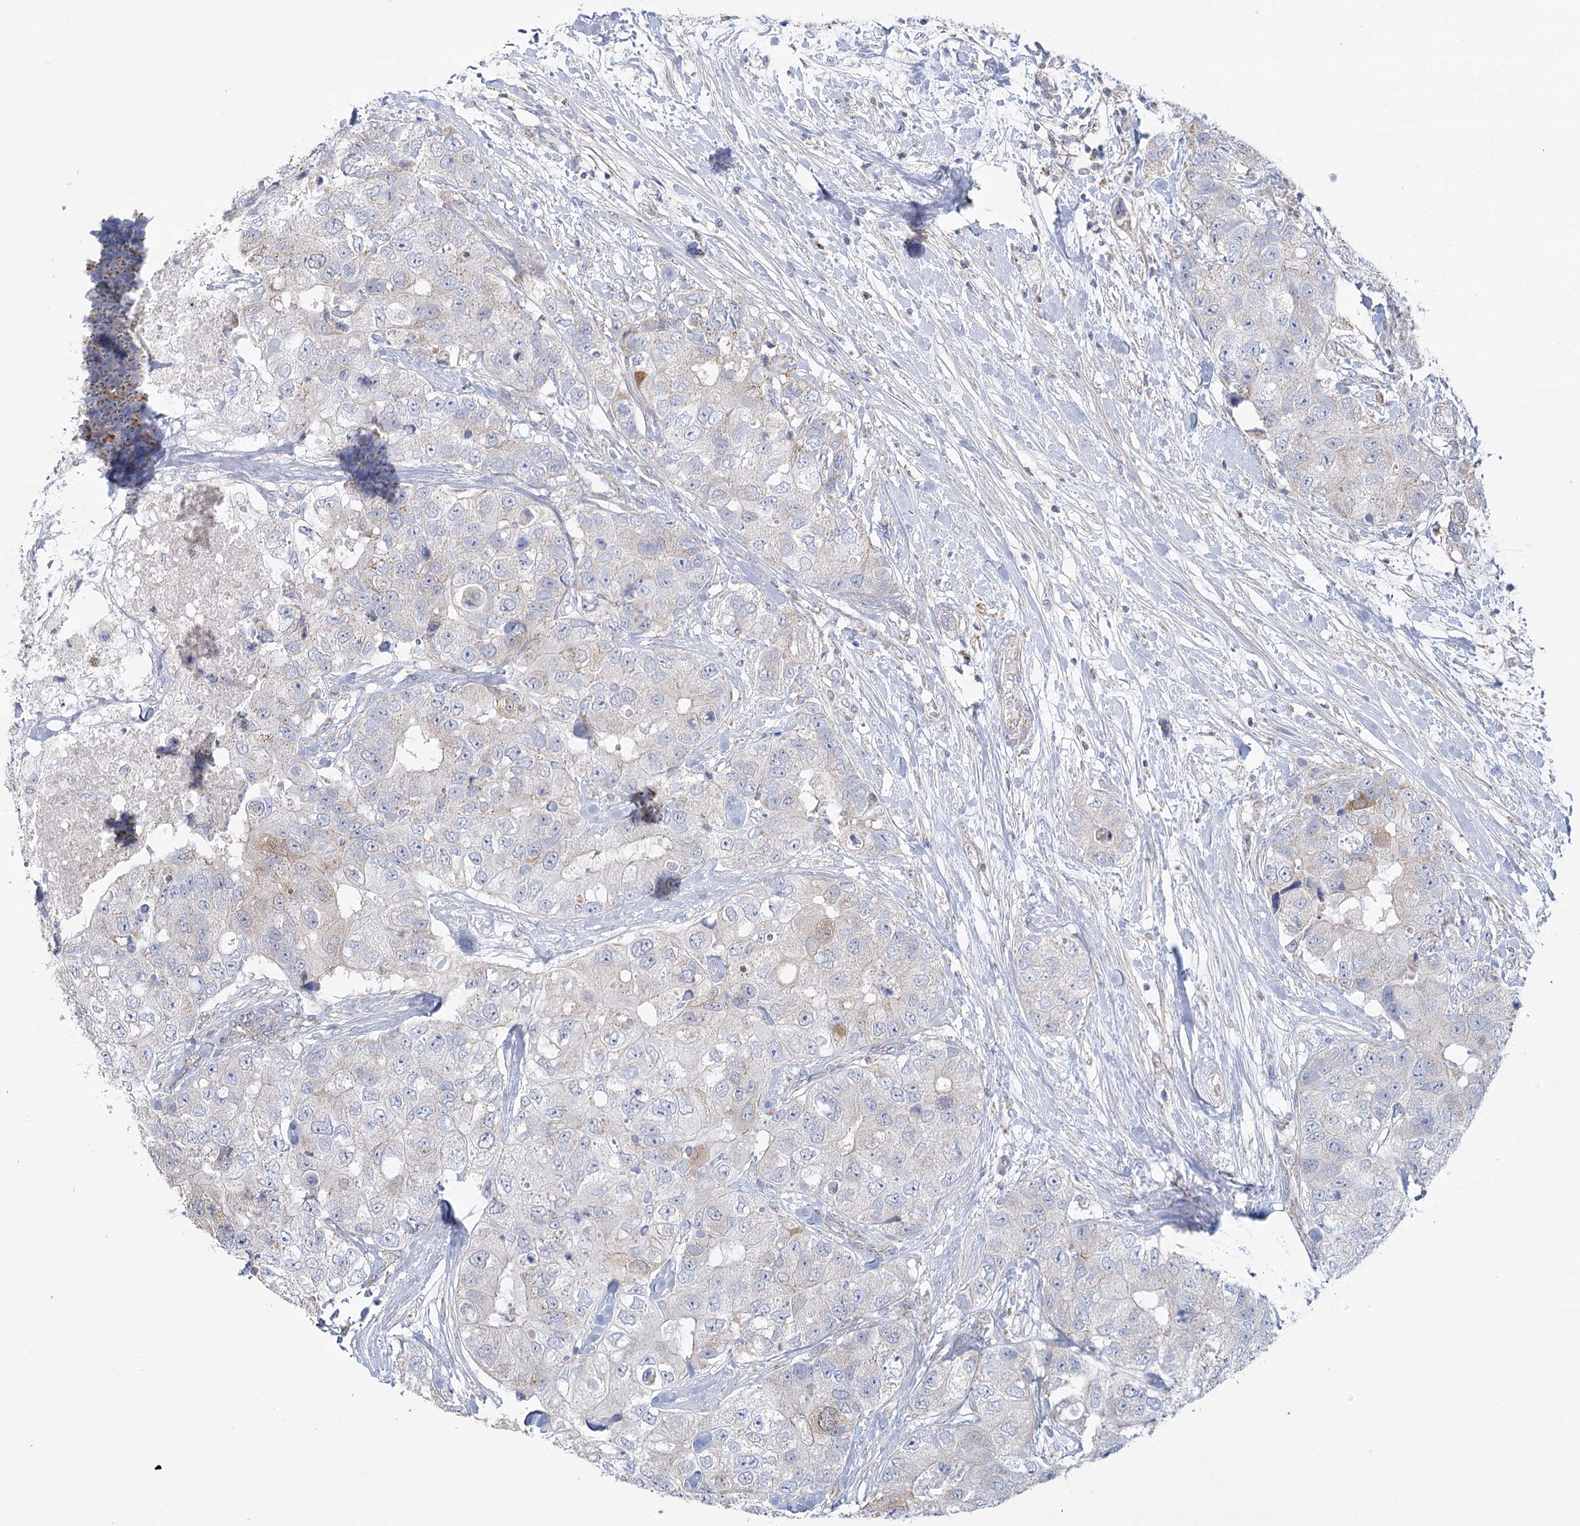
{"staining": {"intensity": "negative", "quantity": "none", "location": "none"}, "tissue": "breast cancer", "cell_type": "Tumor cells", "image_type": "cancer", "snomed": [{"axis": "morphology", "description": "Duct carcinoma"}, {"axis": "topography", "description": "Breast"}], "caption": "This image is of breast cancer (intraductal carcinoma) stained with IHC to label a protein in brown with the nuclei are counter-stained blue. There is no positivity in tumor cells.", "gene": "SNX7", "patient": {"sex": "female", "age": 62}}